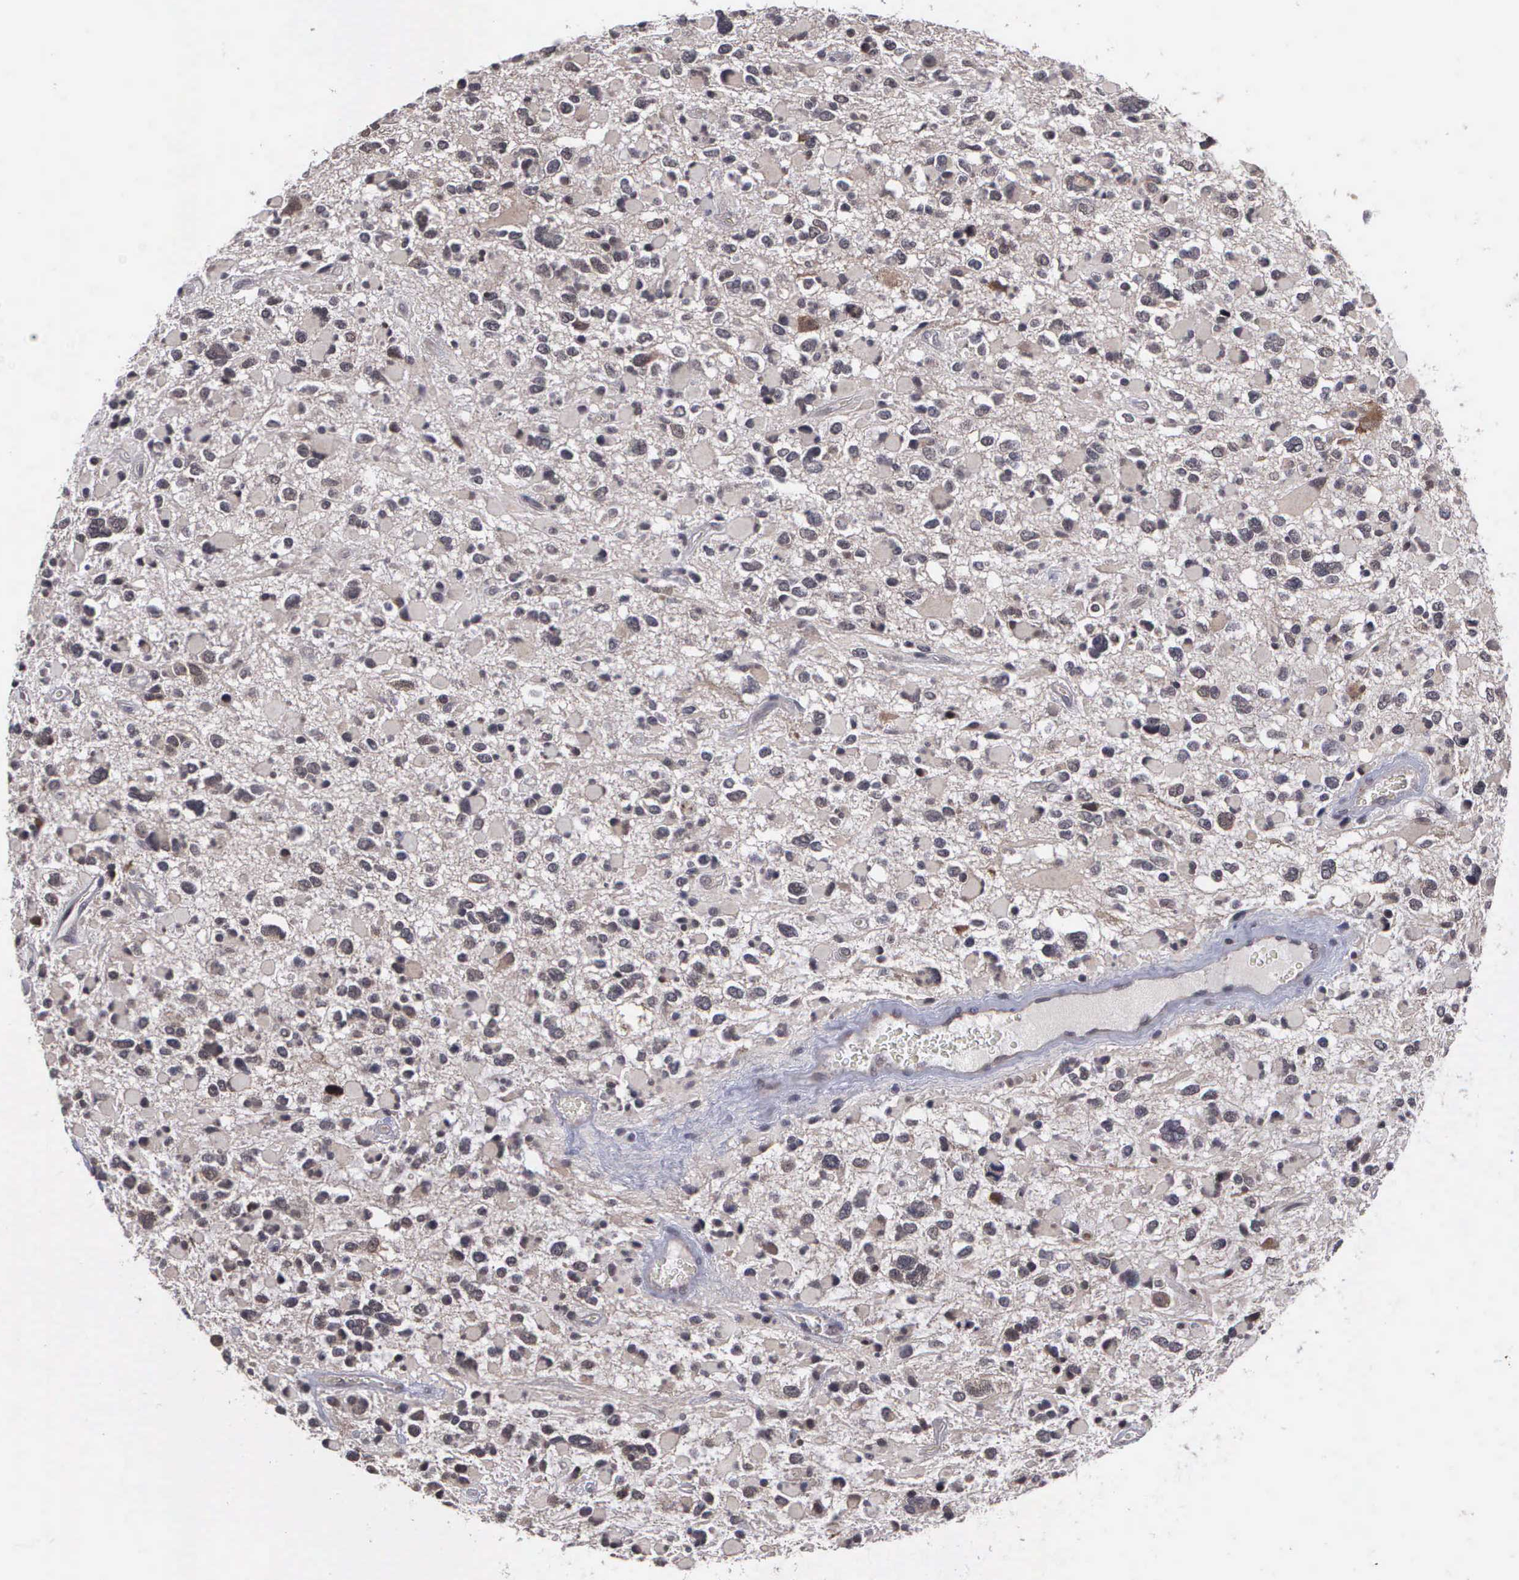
{"staining": {"intensity": "negative", "quantity": "none", "location": "none"}, "tissue": "glioma", "cell_type": "Tumor cells", "image_type": "cancer", "snomed": [{"axis": "morphology", "description": "Glioma, malignant, High grade"}, {"axis": "topography", "description": "Brain"}], "caption": "High magnification brightfield microscopy of glioma stained with DAB (brown) and counterstained with hematoxylin (blue): tumor cells show no significant expression.", "gene": "MAP3K9", "patient": {"sex": "female", "age": 37}}